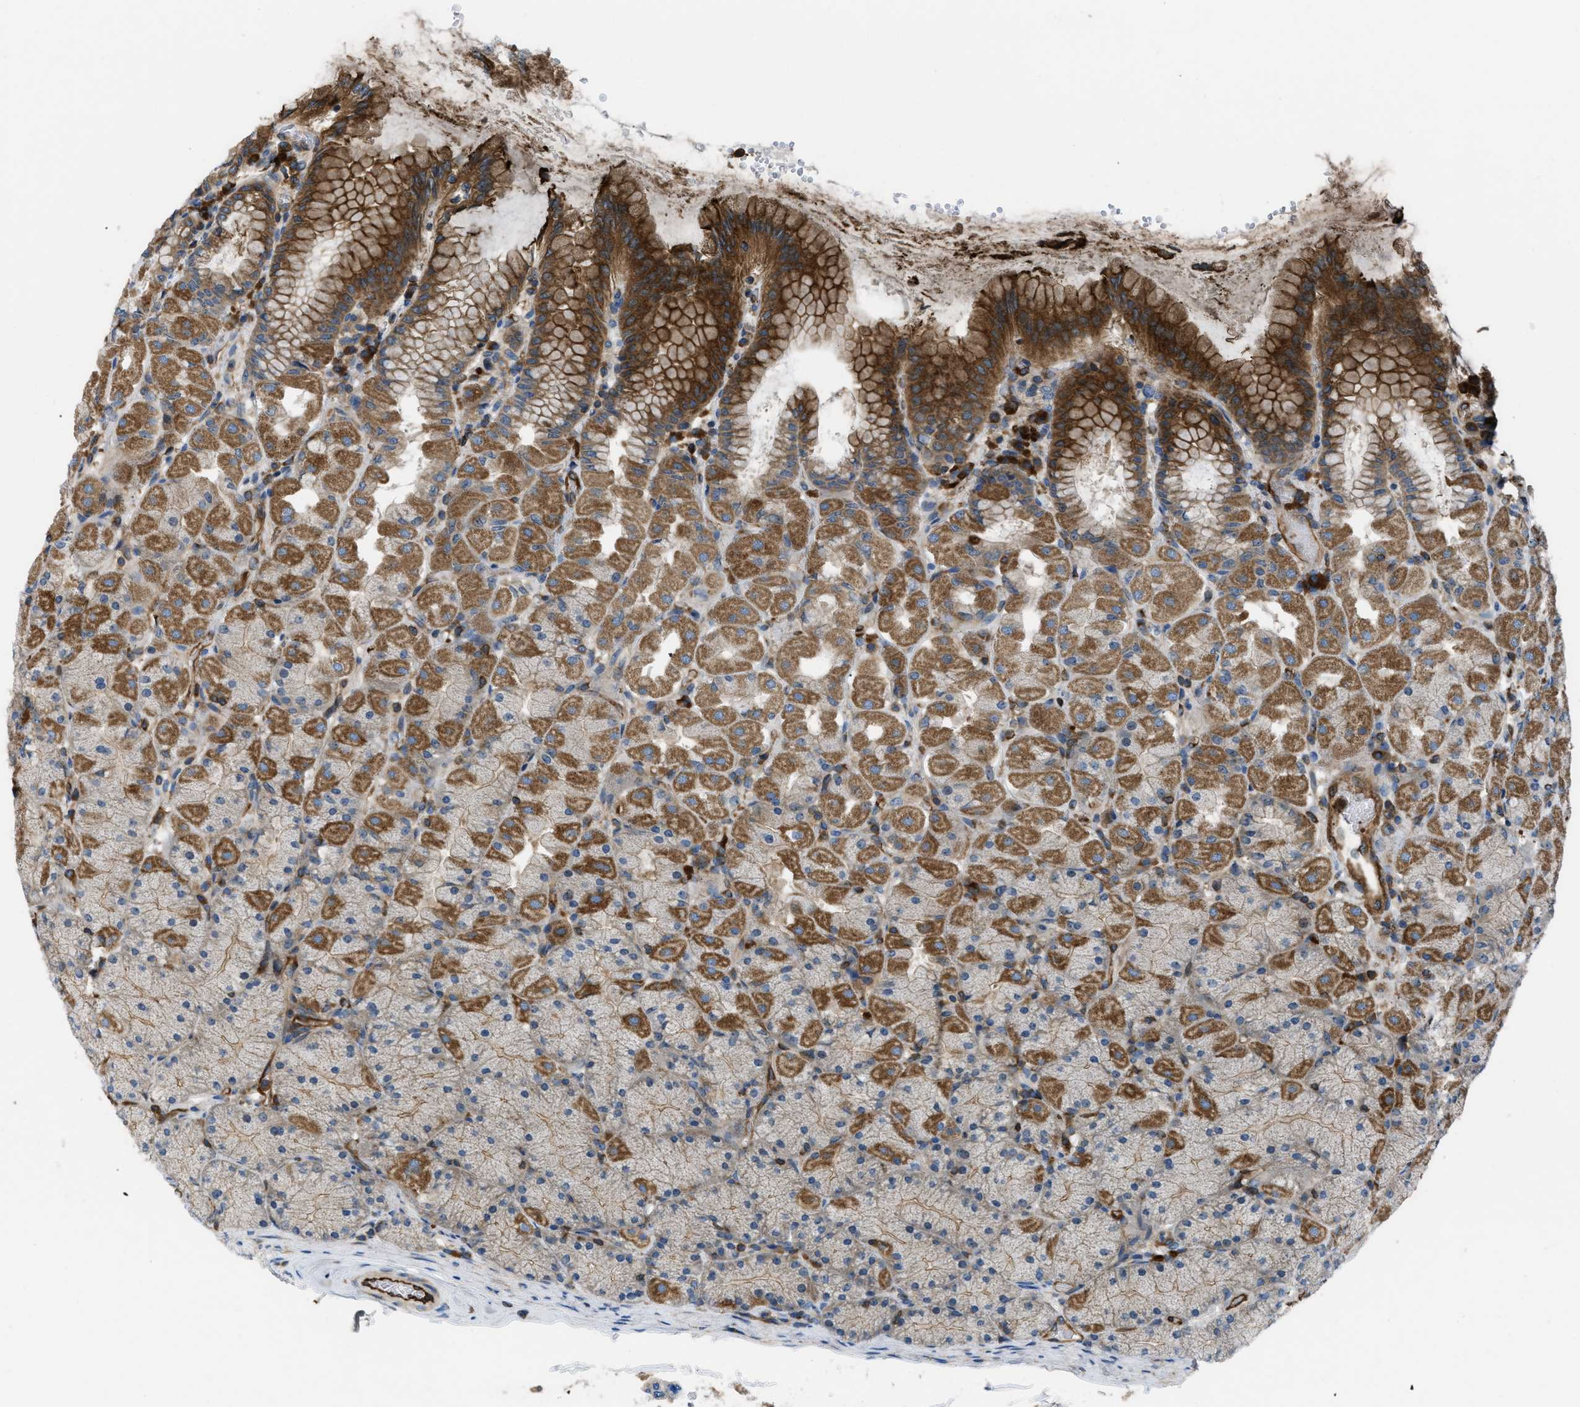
{"staining": {"intensity": "strong", "quantity": ">75%", "location": "cytoplasmic/membranous"}, "tissue": "stomach", "cell_type": "Glandular cells", "image_type": "normal", "snomed": [{"axis": "morphology", "description": "Normal tissue, NOS"}, {"axis": "topography", "description": "Stomach, upper"}], "caption": "DAB immunohistochemical staining of benign stomach reveals strong cytoplasmic/membranous protein expression in about >75% of glandular cells. Nuclei are stained in blue.", "gene": "ATP2A3", "patient": {"sex": "female", "age": 56}}